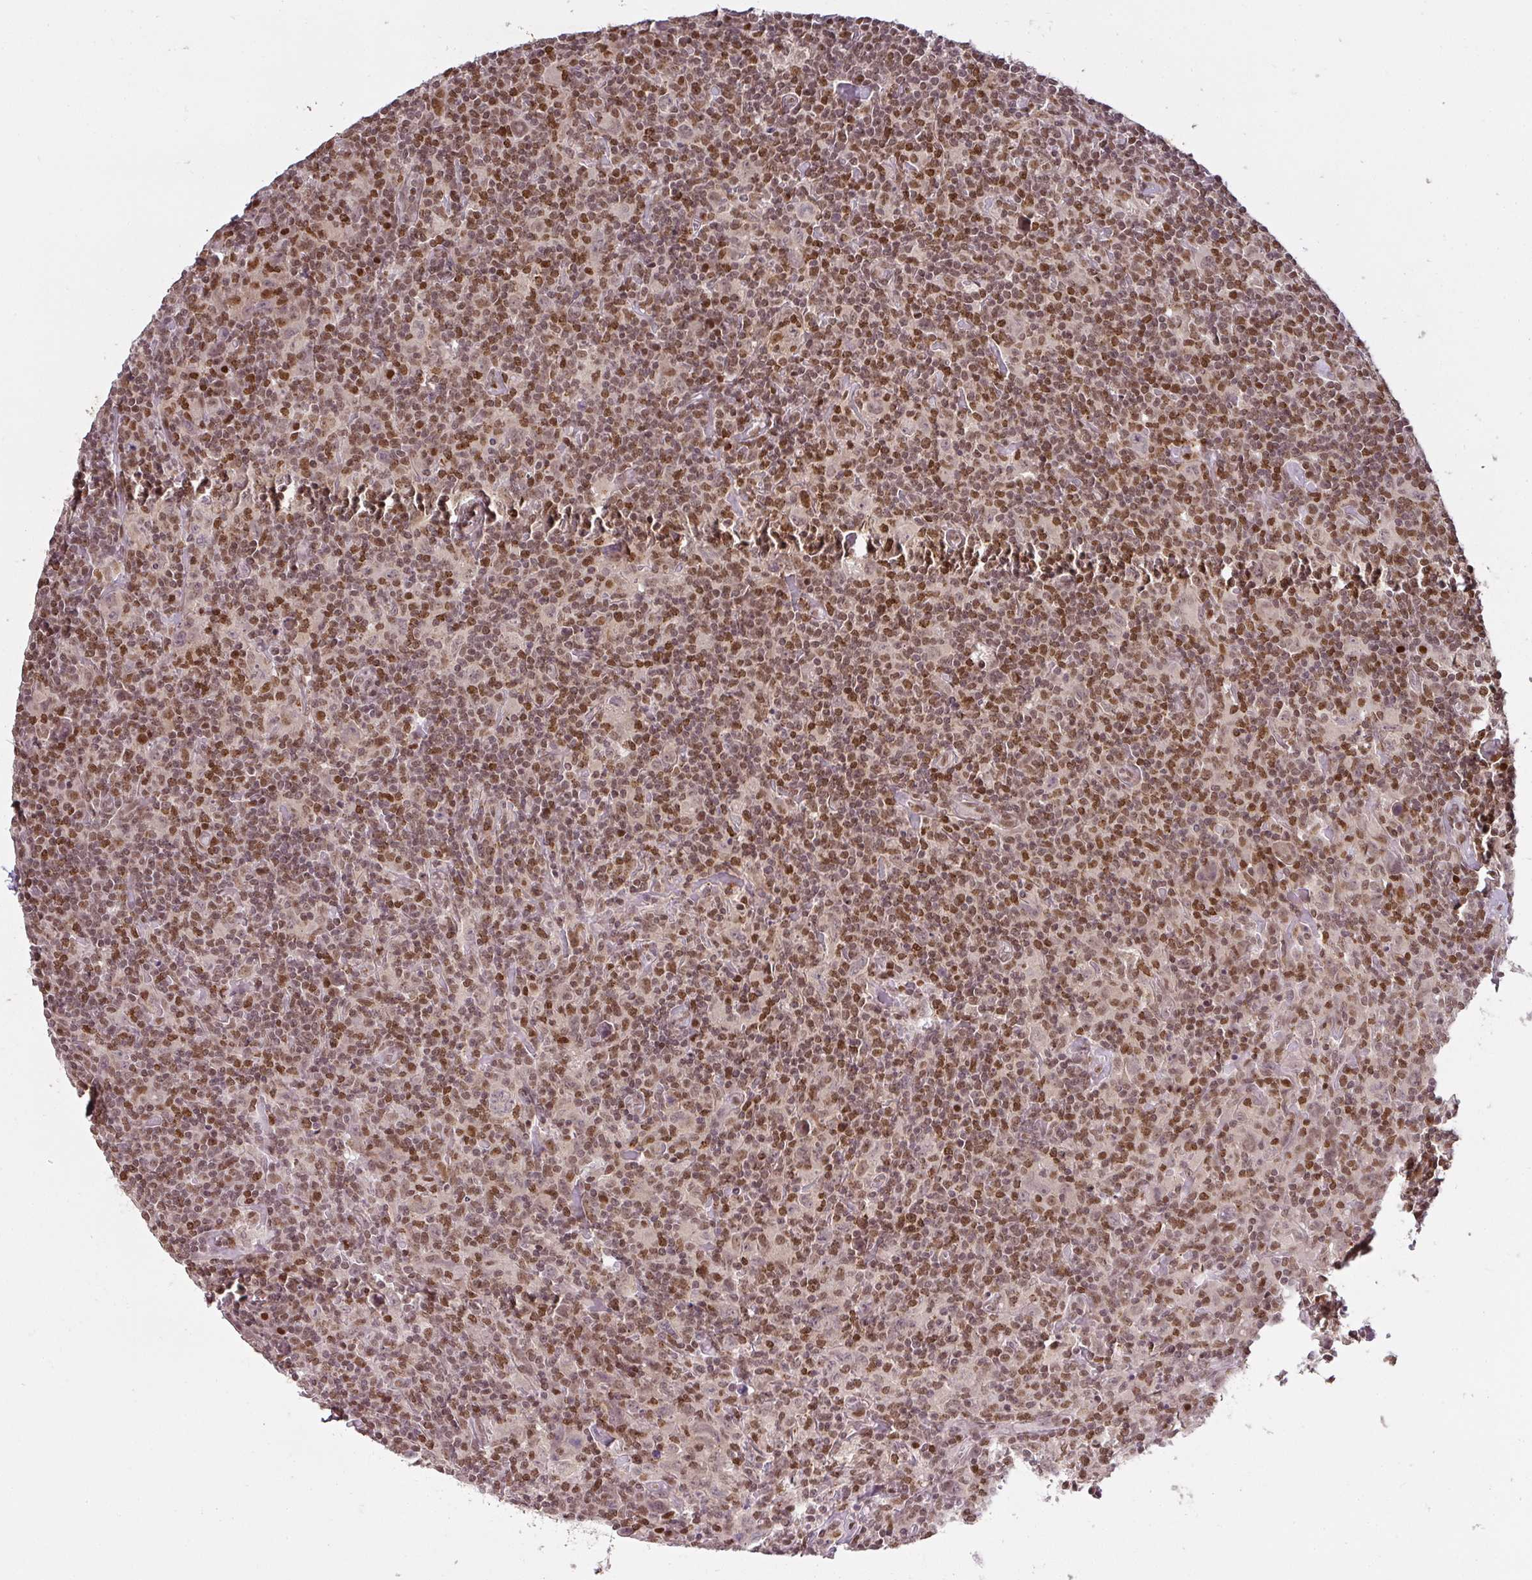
{"staining": {"intensity": "weak", "quantity": "25%-75%", "location": "nuclear"}, "tissue": "lymphoma", "cell_type": "Tumor cells", "image_type": "cancer", "snomed": [{"axis": "morphology", "description": "Hodgkin's disease, NOS"}, {"axis": "topography", "description": "Lymph node"}], "caption": "Immunohistochemistry (IHC) (DAB (3,3'-diaminobenzidine)) staining of human Hodgkin's disease displays weak nuclear protein expression in about 25%-75% of tumor cells.", "gene": "GPRIN2", "patient": {"sex": "female", "age": 18}}